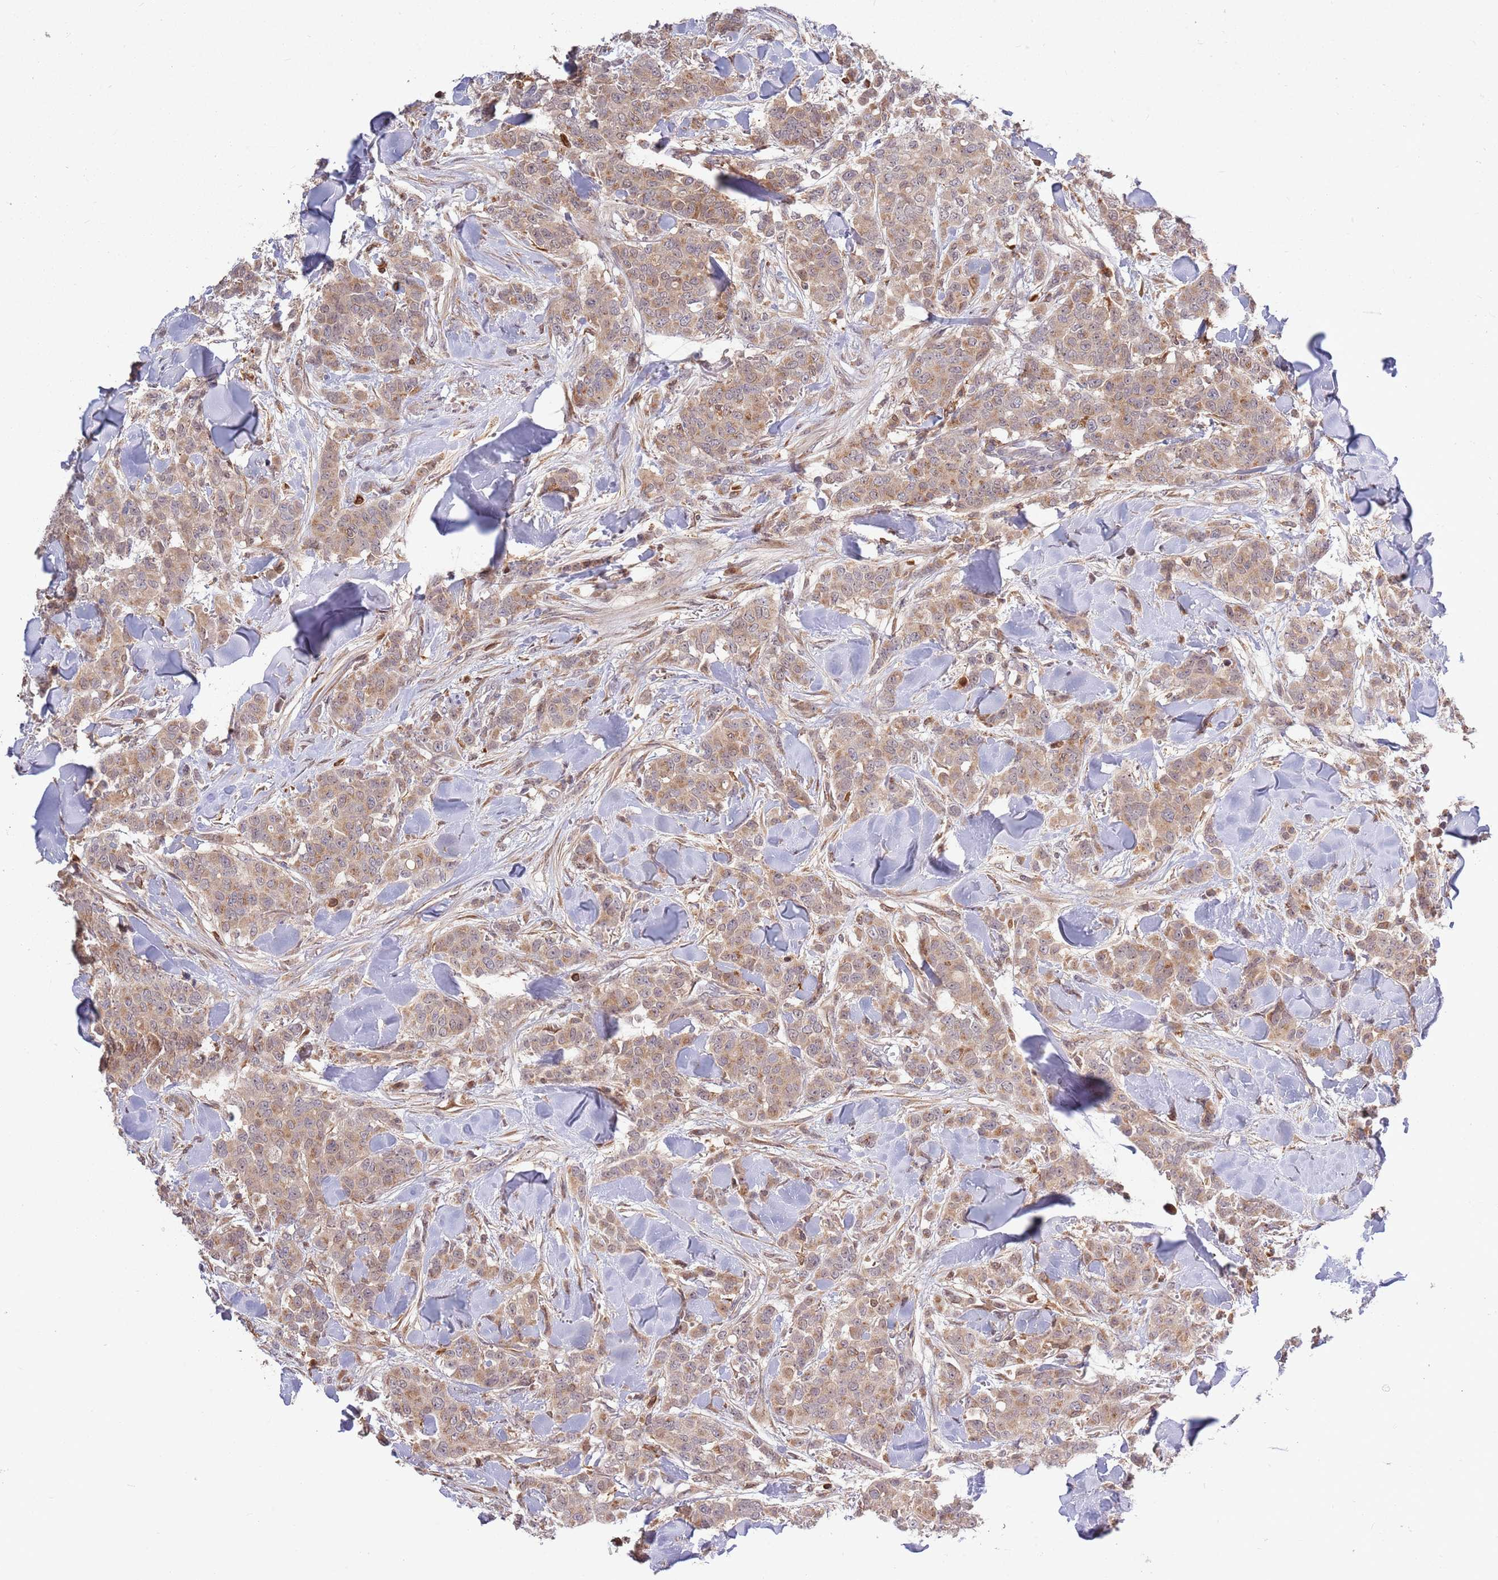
{"staining": {"intensity": "weak", "quantity": ">75%", "location": "cytoplasmic/membranous"}, "tissue": "breast cancer", "cell_type": "Tumor cells", "image_type": "cancer", "snomed": [{"axis": "morphology", "description": "Lobular carcinoma"}, {"axis": "topography", "description": "Breast"}], "caption": "A high-resolution image shows IHC staining of breast cancer (lobular carcinoma), which demonstrates weak cytoplasmic/membranous positivity in approximately >75% of tumor cells.", "gene": "CCNJL", "patient": {"sex": "female", "age": 91}}